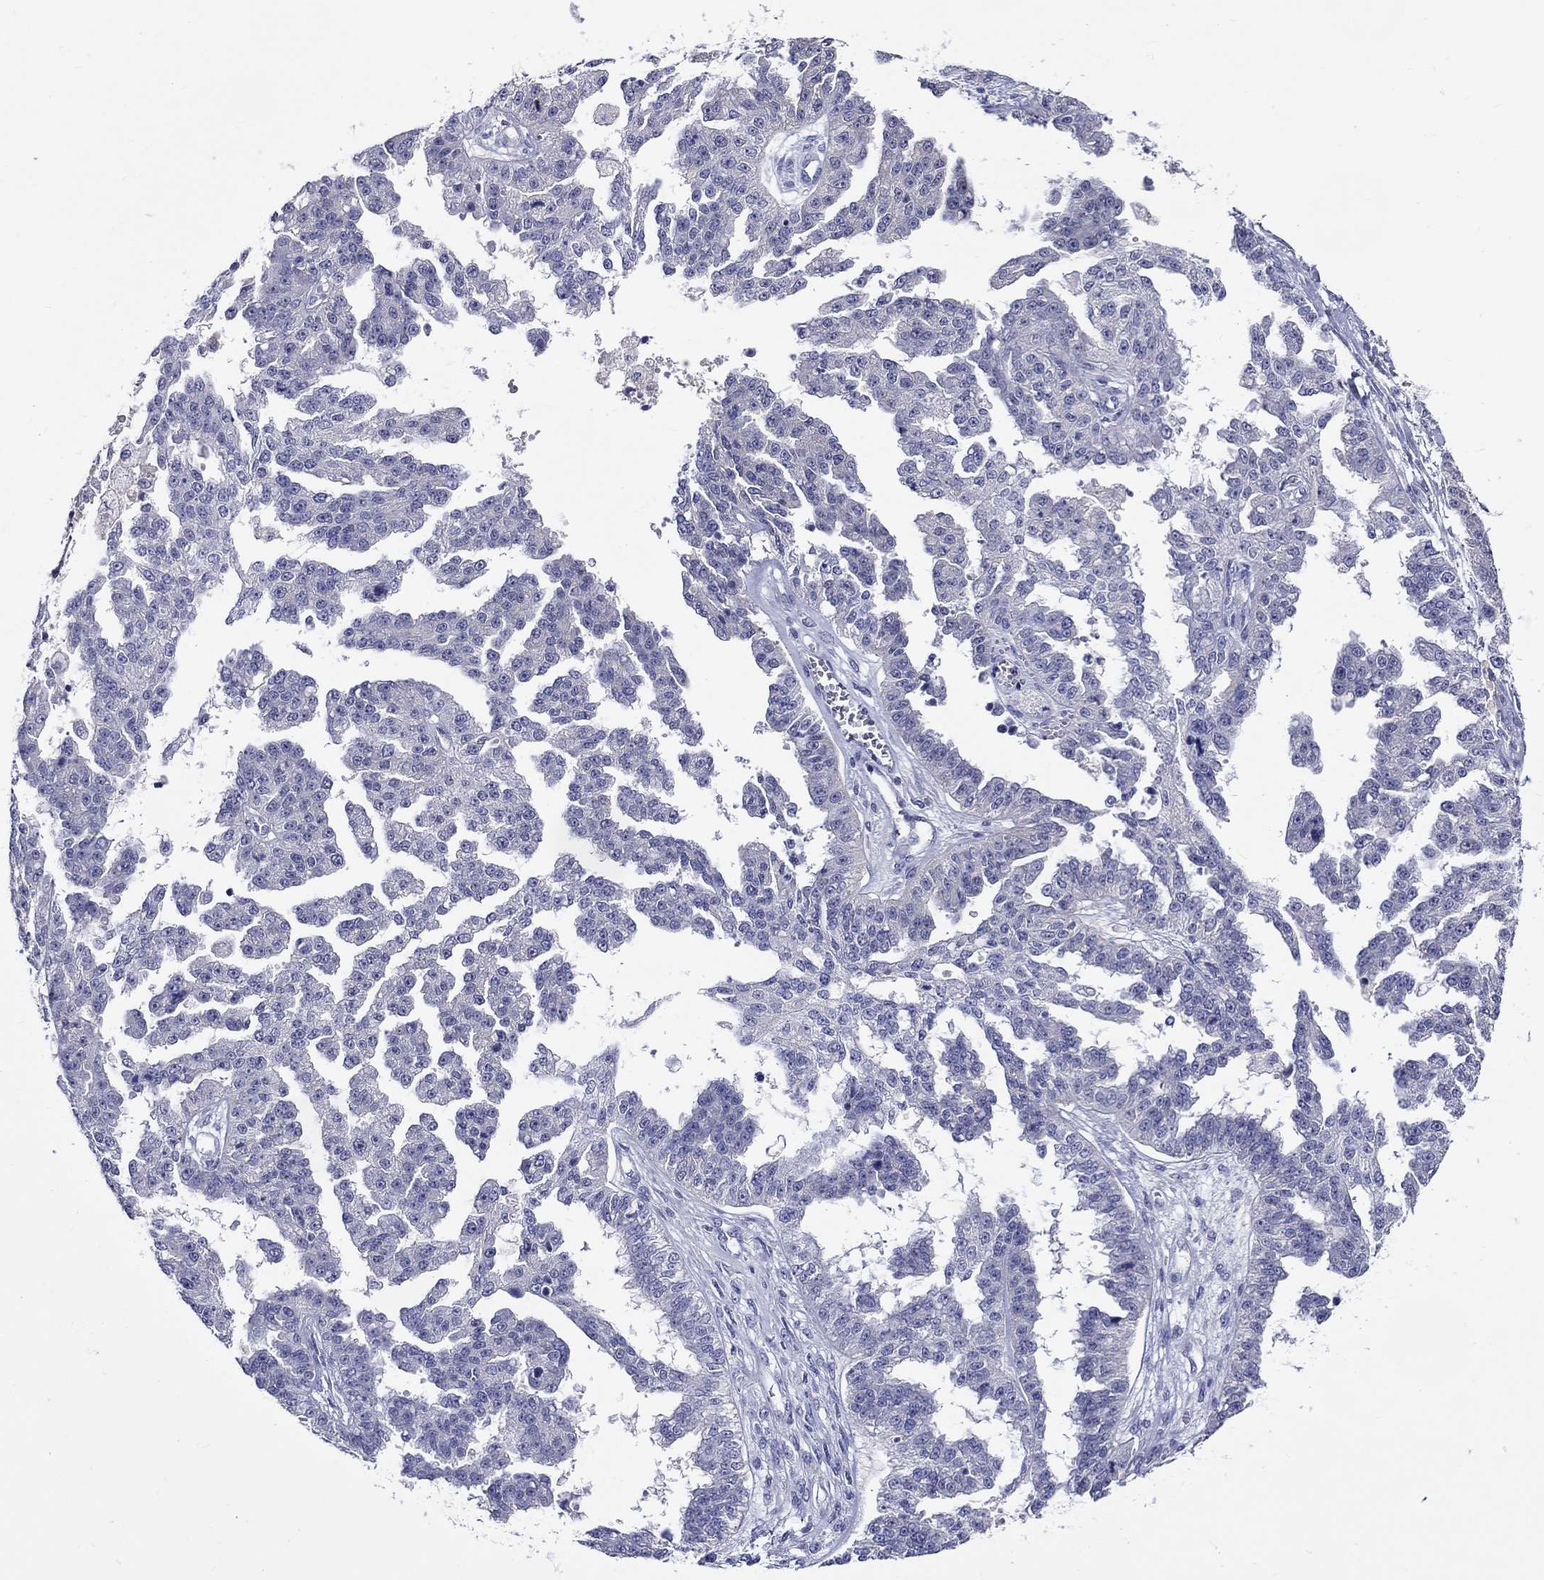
{"staining": {"intensity": "negative", "quantity": "none", "location": "none"}, "tissue": "ovarian cancer", "cell_type": "Tumor cells", "image_type": "cancer", "snomed": [{"axis": "morphology", "description": "Cystadenocarcinoma, serous, NOS"}, {"axis": "topography", "description": "Ovary"}], "caption": "DAB immunohistochemical staining of ovarian cancer exhibits no significant positivity in tumor cells.", "gene": "SLC30A3", "patient": {"sex": "female", "age": 58}}